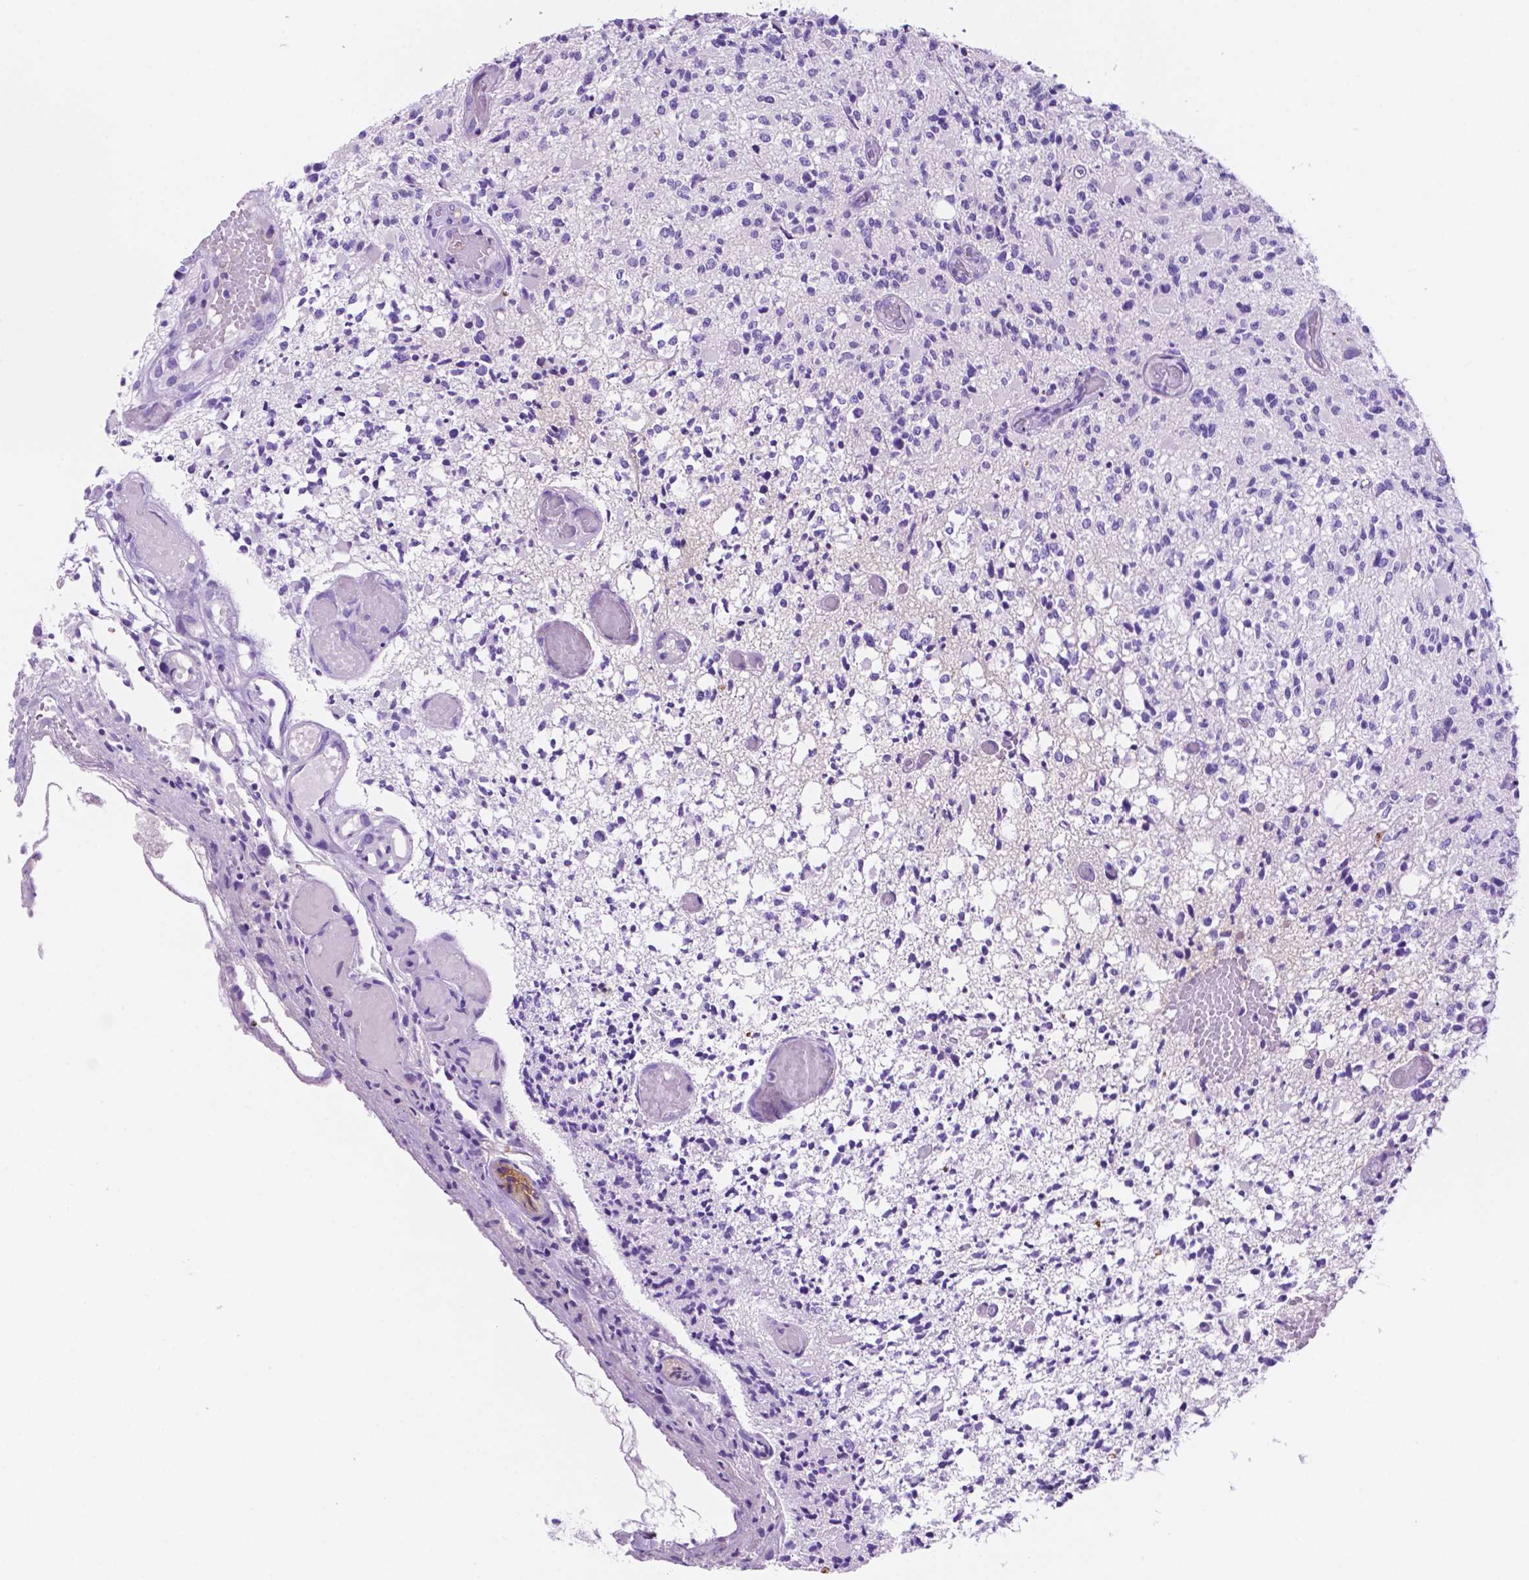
{"staining": {"intensity": "negative", "quantity": "none", "location": "none"}, "tissue": "glioma", "cell_type": "Tumor cells", "image_type": "cancer", "snomed": [{"axis": "morphology", "description": "Glioma, malignant, High grade"}, {"axis": "topography", "description": "Brain"}], "caption": "Glioma was stained to show a protein in brown. There is no significant staining in tumor cells.", "gene": "FOXB2", "patient": {"sex": "female", "age": 63}}